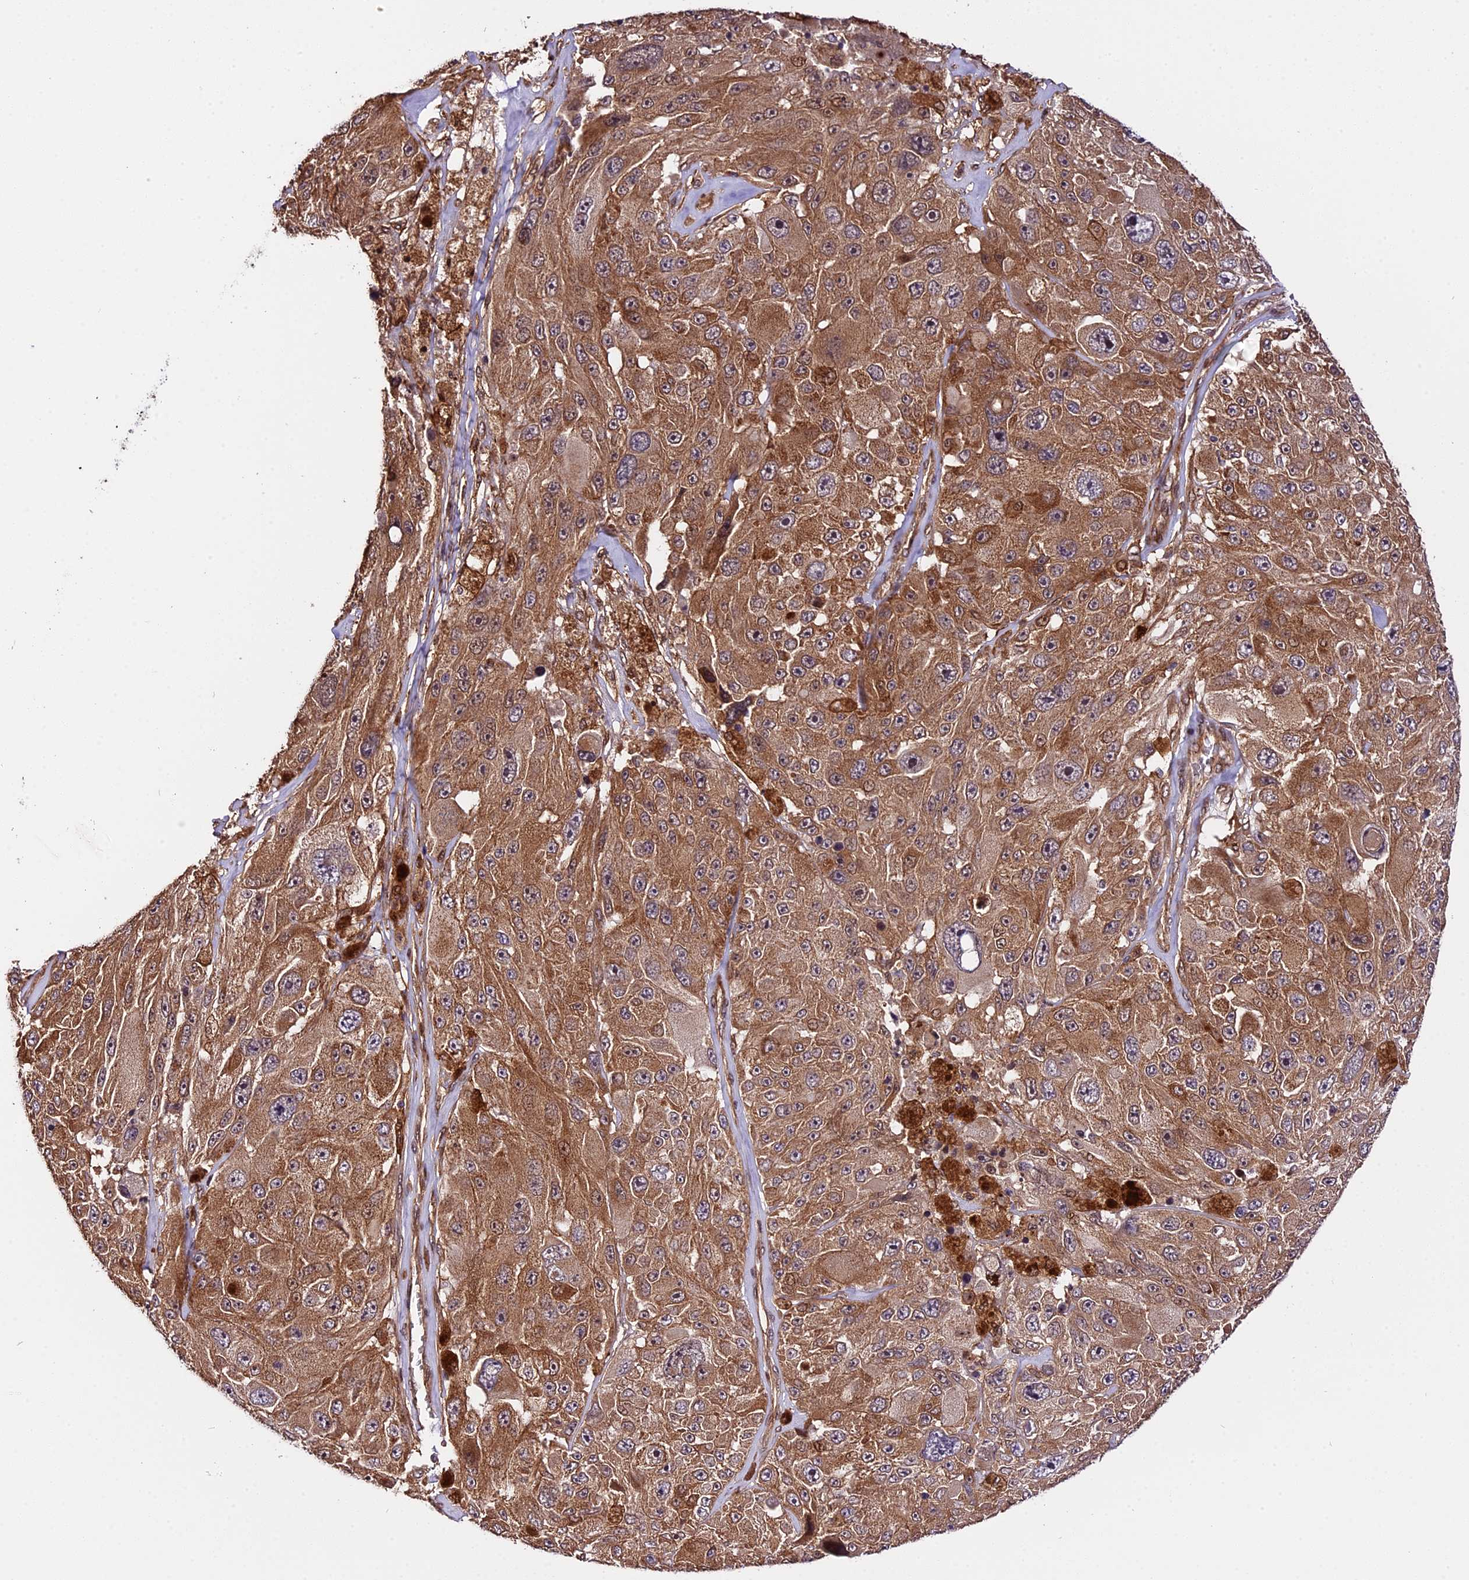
{"staining": {"intensity": "moderate", "quantity": ">75%", "location": "cytoplasmic/membranous"}, "tissue": "melanoma", "cell_type": "Tumor cells", "image_type": "cancer", "snomed": [{"axis": "morphology", "description": "Malignant melanoma, Metastatic site"}, {"axis": "topography", "description": "Lymph node"}], "caption": "The photomicrograph reveals immunohistochemical staining of melanoma. There is moderate cytoplasmic/membranous staining is present in about >75% of tumor cells. The staining was performed using DAB (3,3'-diaminobenzidine), with brown indicating positive protein expression. Nuclei are stained blue with hematoxylin.", "gene": "HERPUD1", "patient": {"sex": "male", "age": 62}}